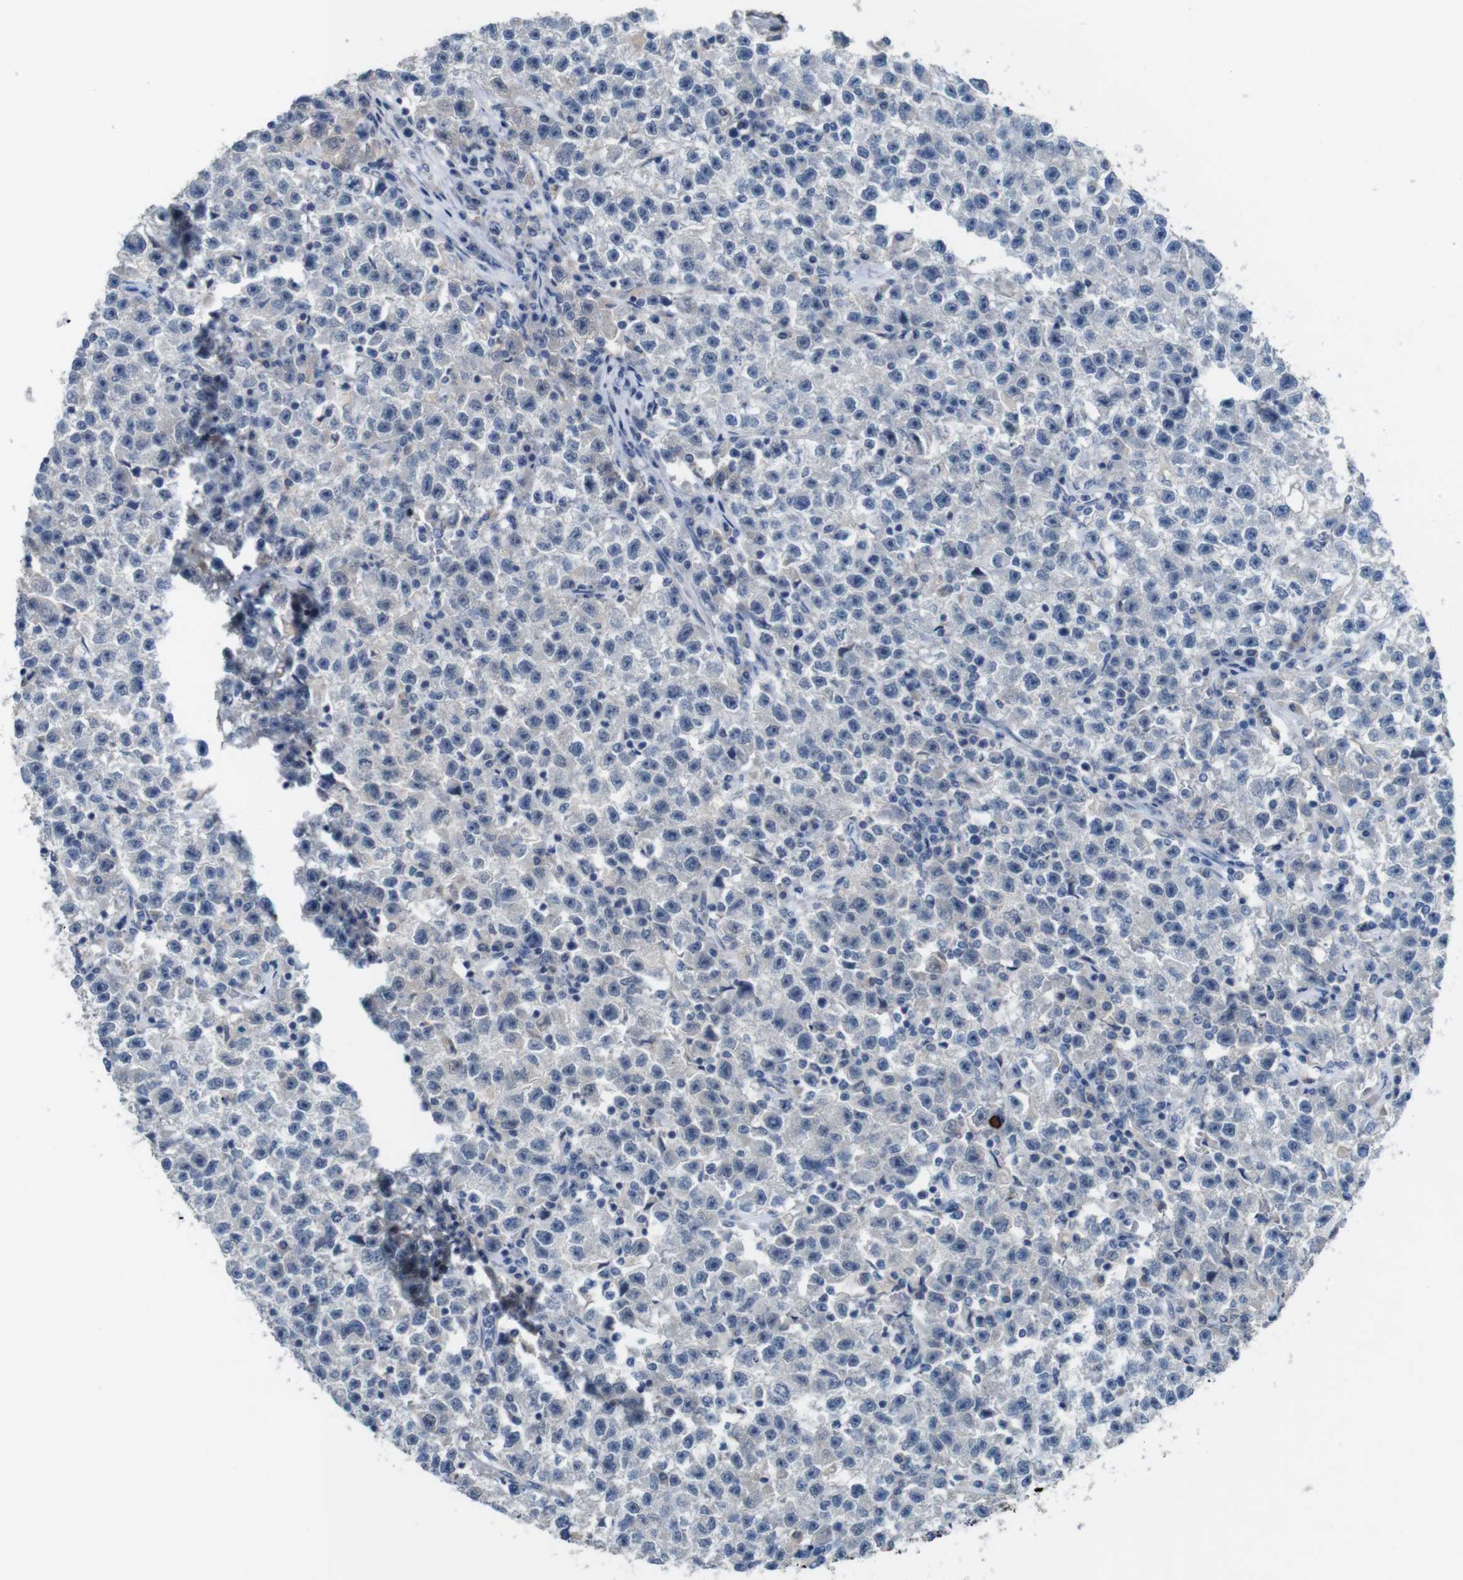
{"staining": {"intensity": "negative", "quantity": "none", "location": "none"}, "tissue": "testis cancer", "cell_type": "Tumor cells", "image_type": "cancer", "snomed": [{"axis": "morphology", "description": "Seminoma, NOS"}, {"axis": "topography", "description": "Testis"}], "caption": "This image is of seminoma (testis) stained with immunohistochemistry to label a protein in brown with the nuclei are counter-stained blue. There is no expression in tumor cells.", "gene": "SLC2A8", "patient": {"sex": "male", "age": 22}}